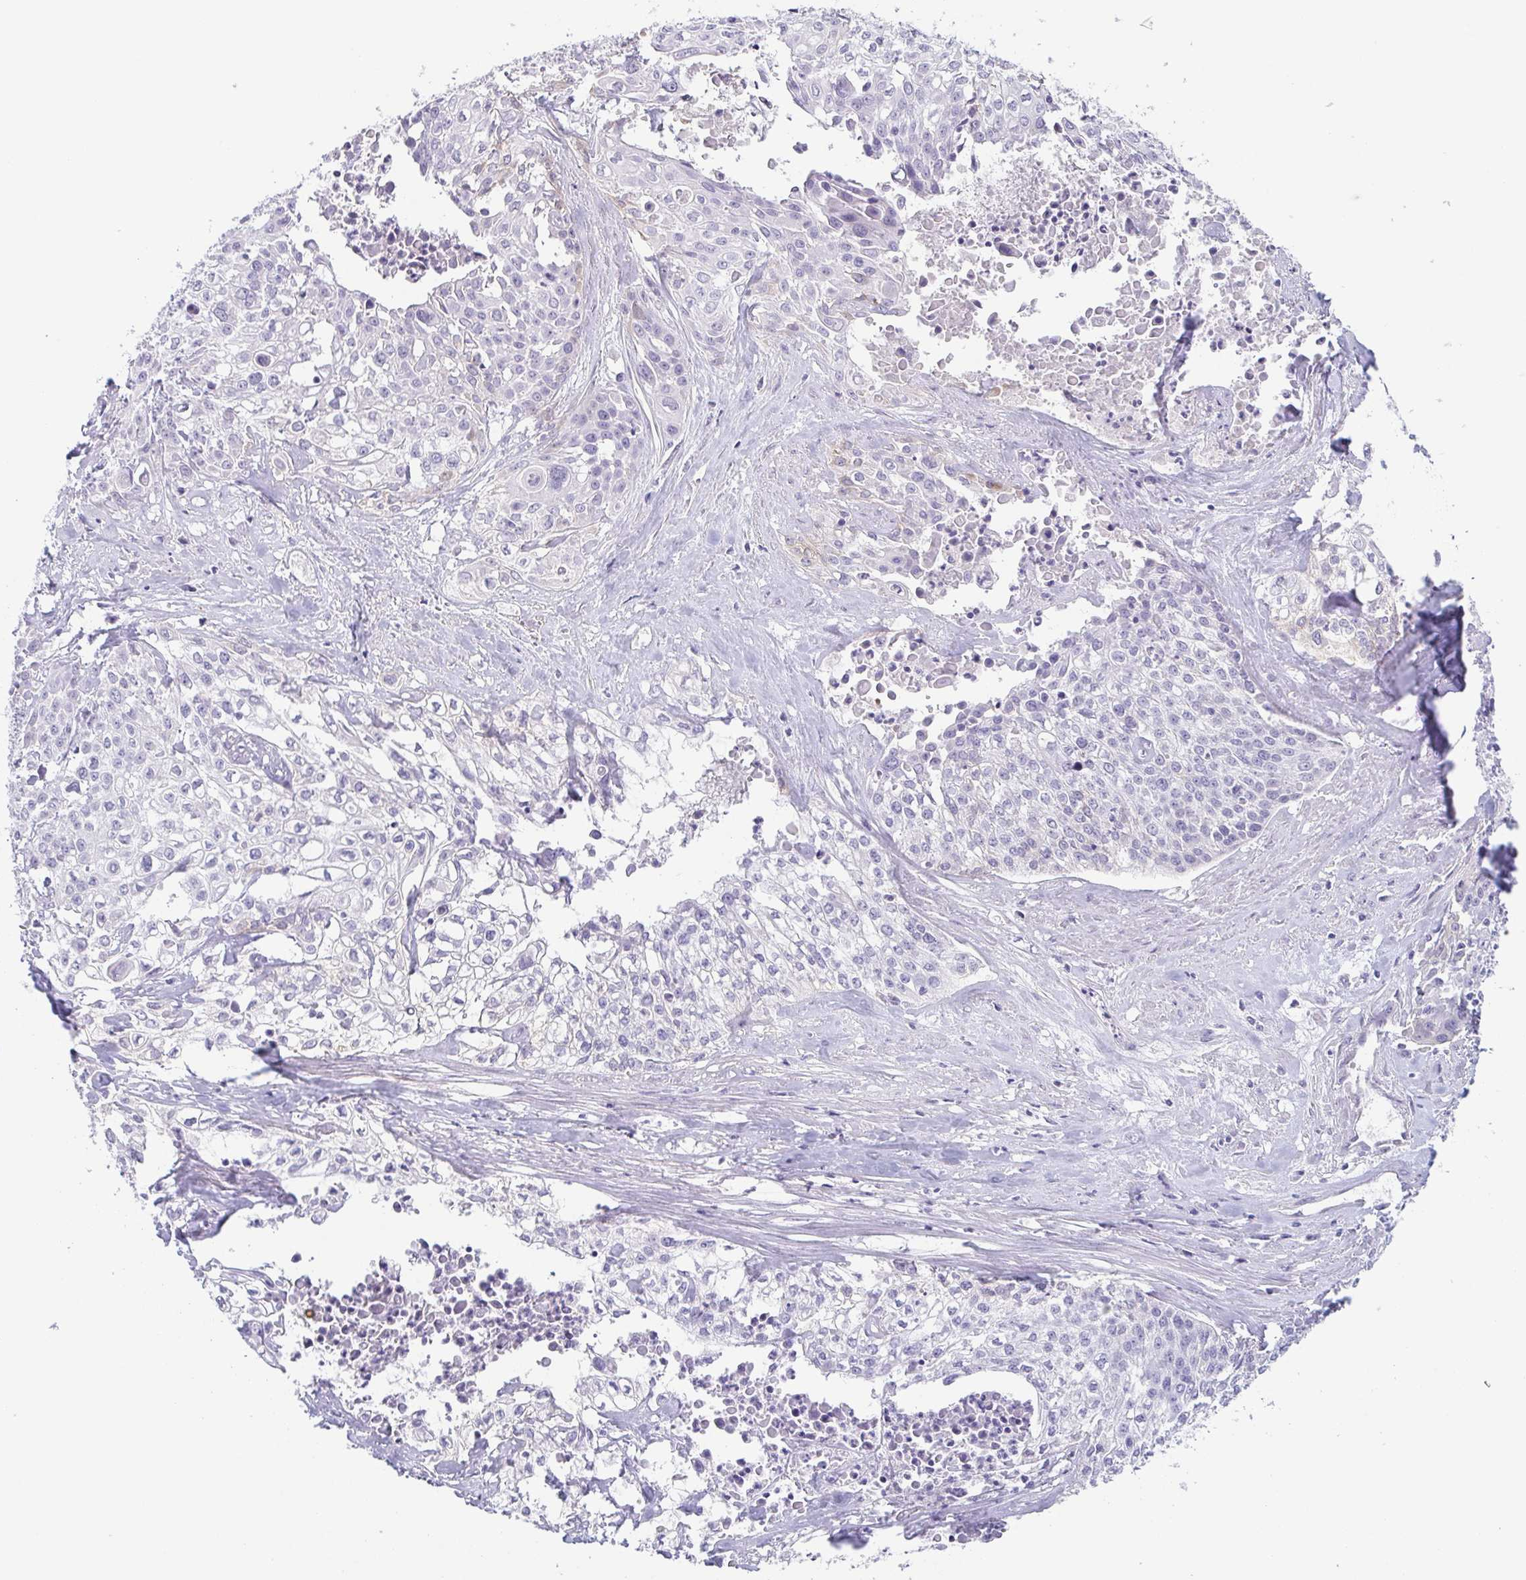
{"staining": {"intensity": "negative", "quantity": "none", "location": "none"}, "tissue": "cervical cancer", "cell_type": "Tumor cells", "image_type": "cancer", "snomed": [{"axis": "morphology", "description": "Squamous cell carcinoma, NOS"}, {"axis": "topography", "description": "Cervix"}], "caption": "Immunohistochemistry (IHC) image of neoplastic tissue: cervical squamous cell carcinoma stained with DAB displays no significant protein staining in tumor cells.", "gene": "COL17A1", "patient": {"sex": "female", "age": 39}}